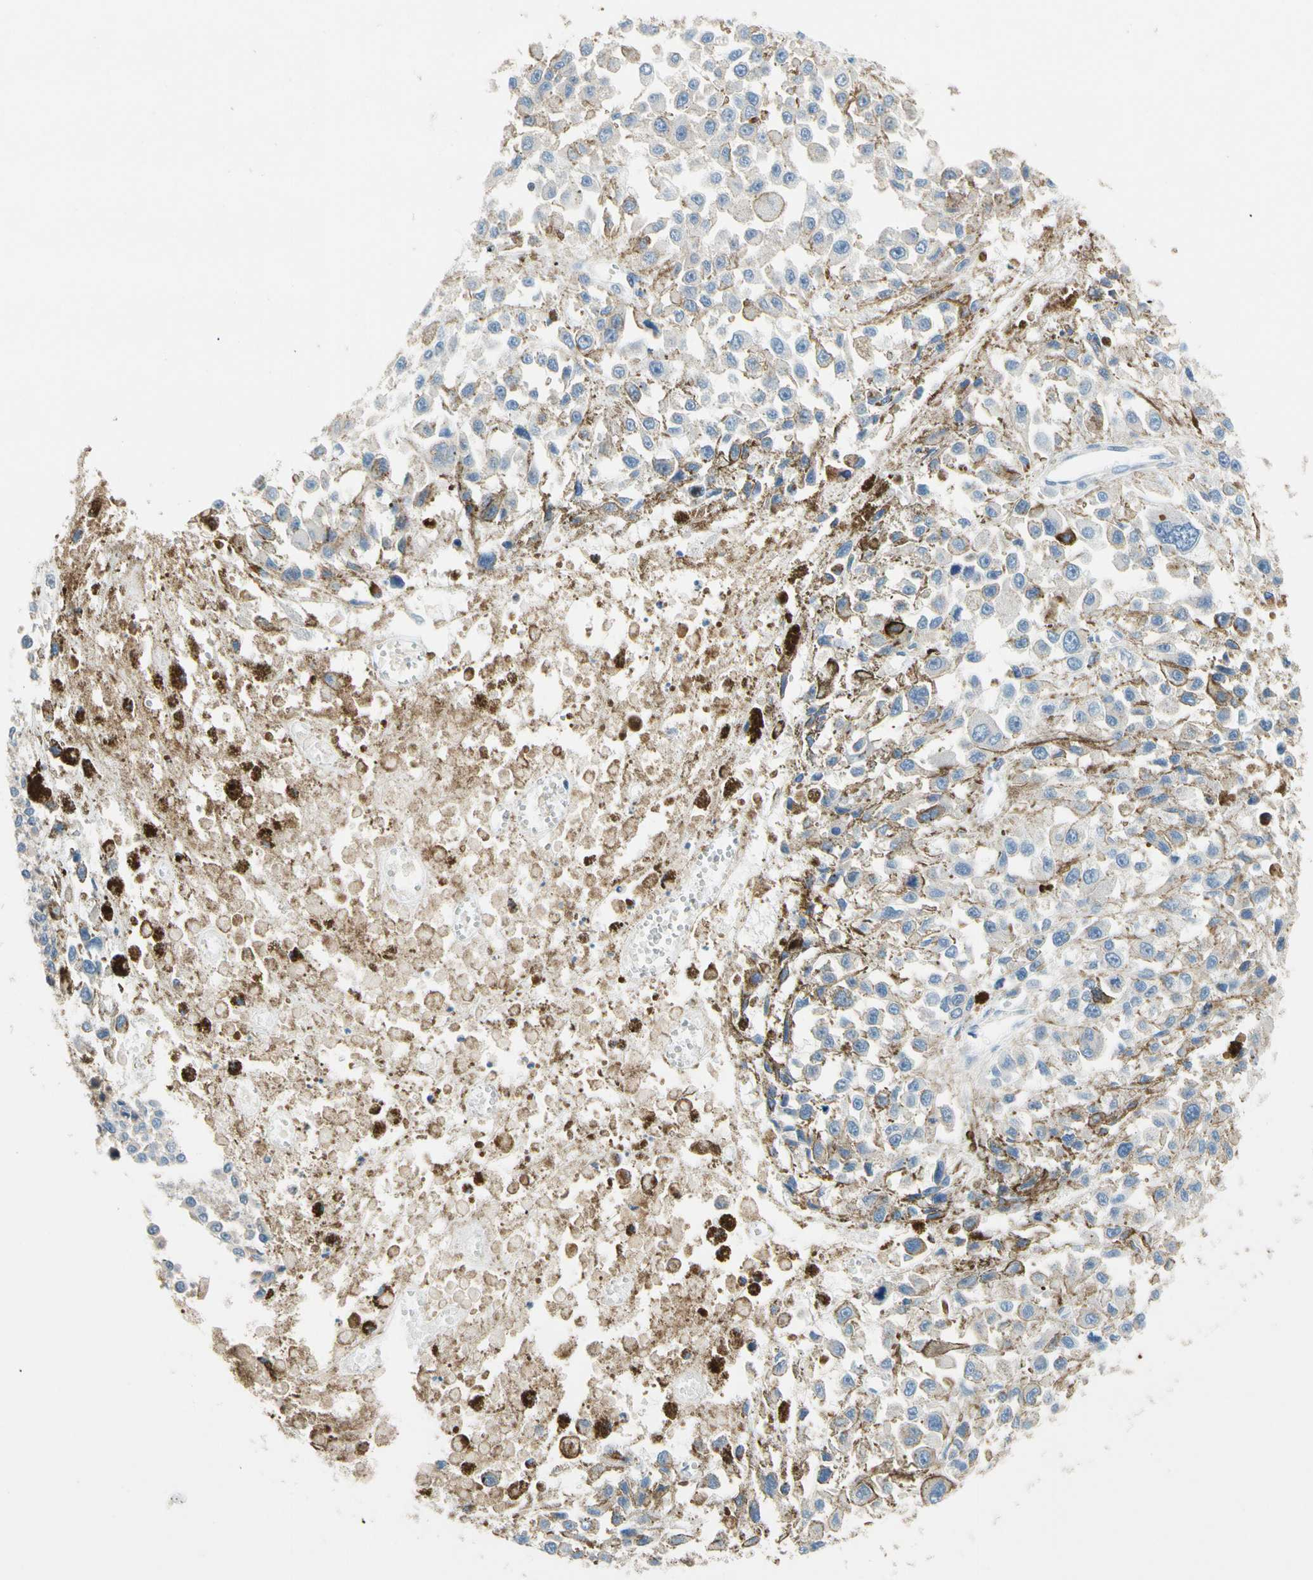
{"staining": {"intensity": "weak", "quantity": "<25%", "location": "cytoplasmic/membranous"}, "tissue": "melanoma", "cell_type": "Tumor cells", "image_type": "cancer", "snomed": [{"axis": "morphology", "description": "Malignant melanoma, Metastatic site"}, {"axis": "topography", "description": "Lymph node"}], "caption": "Tumor cells are negative for brown protein staining in malignant melanoma (metastatic site). Nuclei are stained in blue.", "gene": "SP140", "patient": {"sex": "male", "age": 59}}